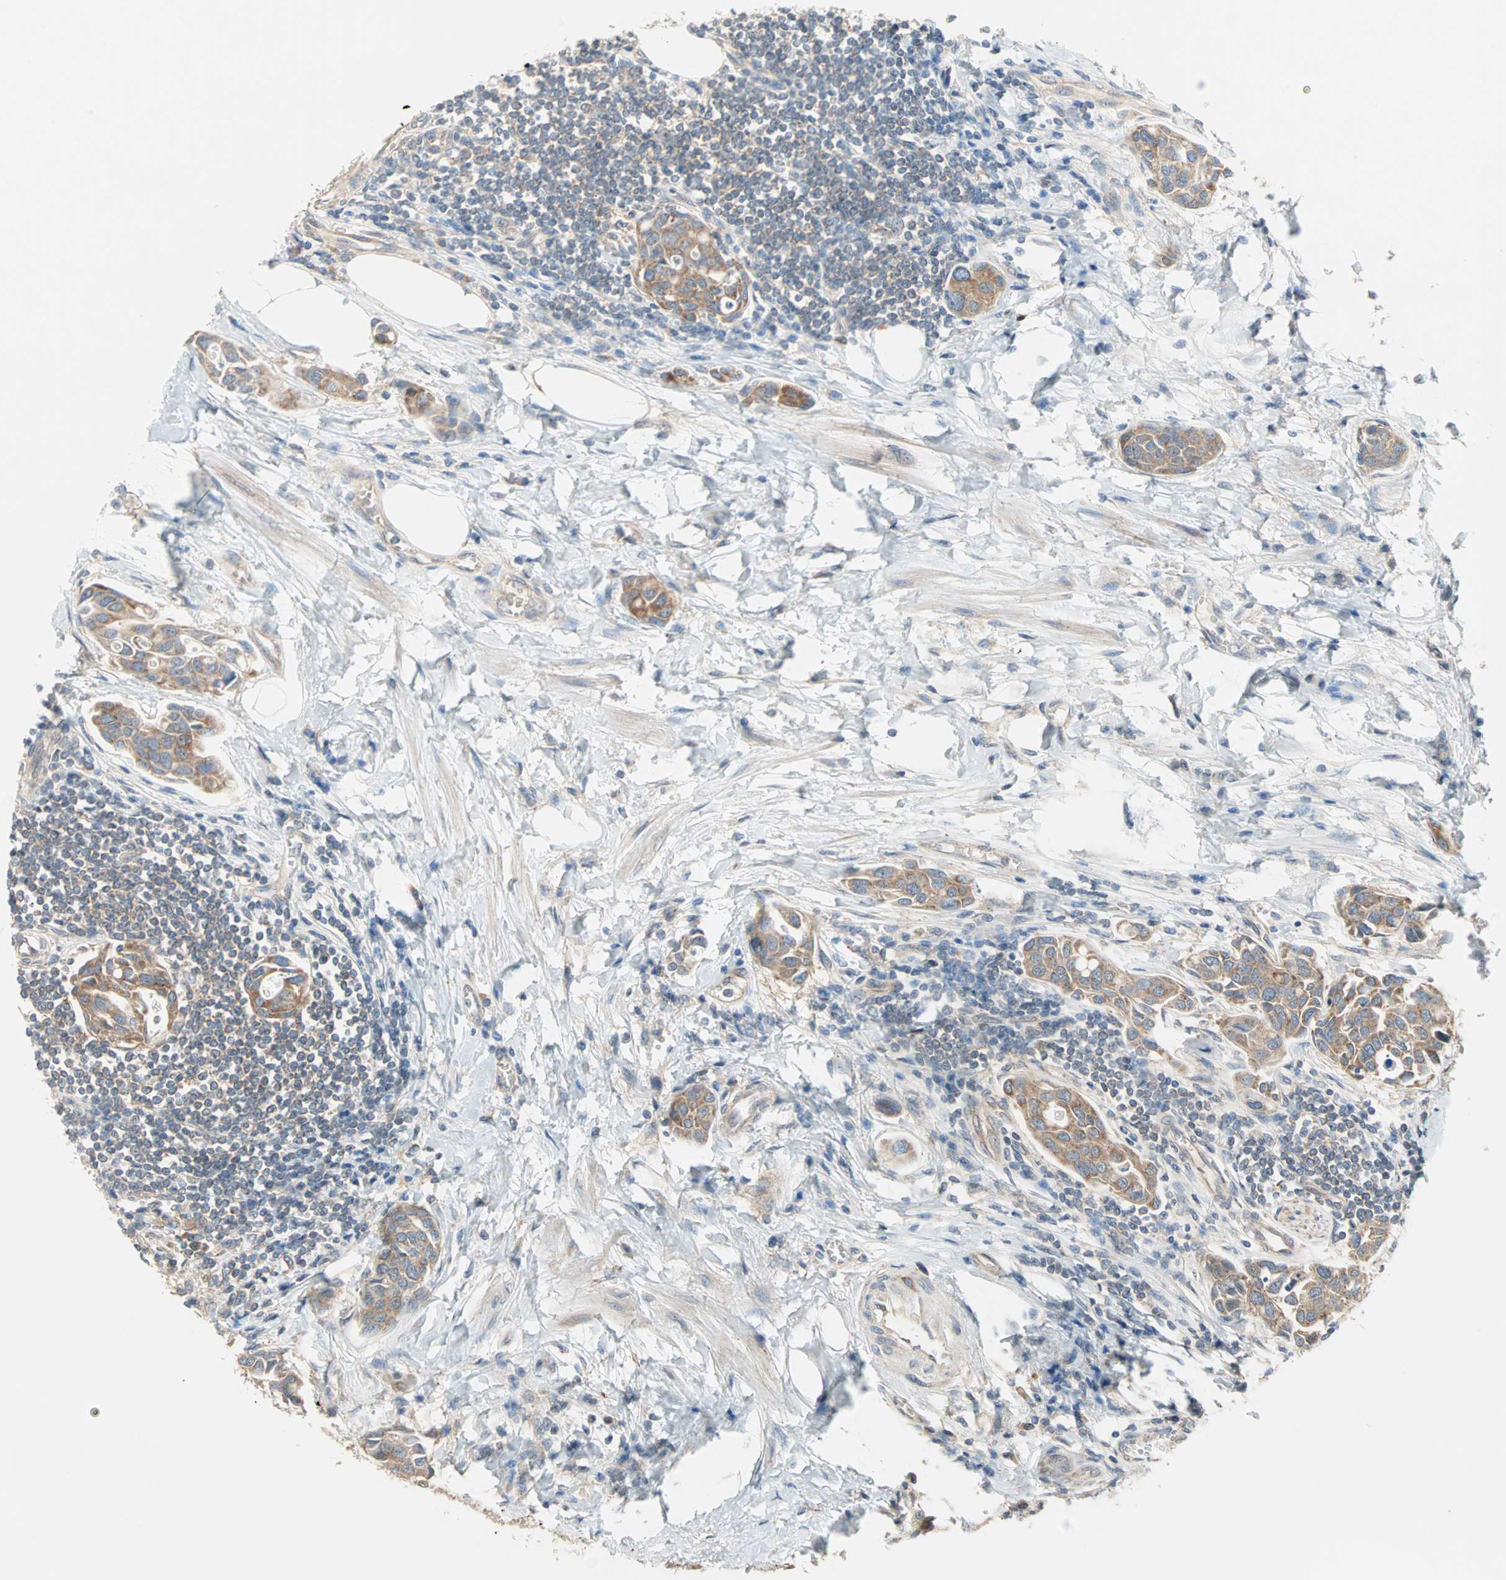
{"staining": {"intensity": "moderate", "quantity": ">75%", "location": "cytoplasmic/membranous"}, "tissue": "urothelial cancer", "cell_type": "Tumor cells", "image_type": "cancer", "snomed": [{"axis": "morphology", "description": "Urothelial carcinoma, High grade"}, {"axis": "topography", "description": "Urinary bladder"}], "caption": "Urothelial cancer stained with a brown dye exhibits moderate cytoplasmic/membranous positive expression in about >75% of tumor cells.", "gene": "PDE8A", "patient": {"sex": "male", "age": 78}}